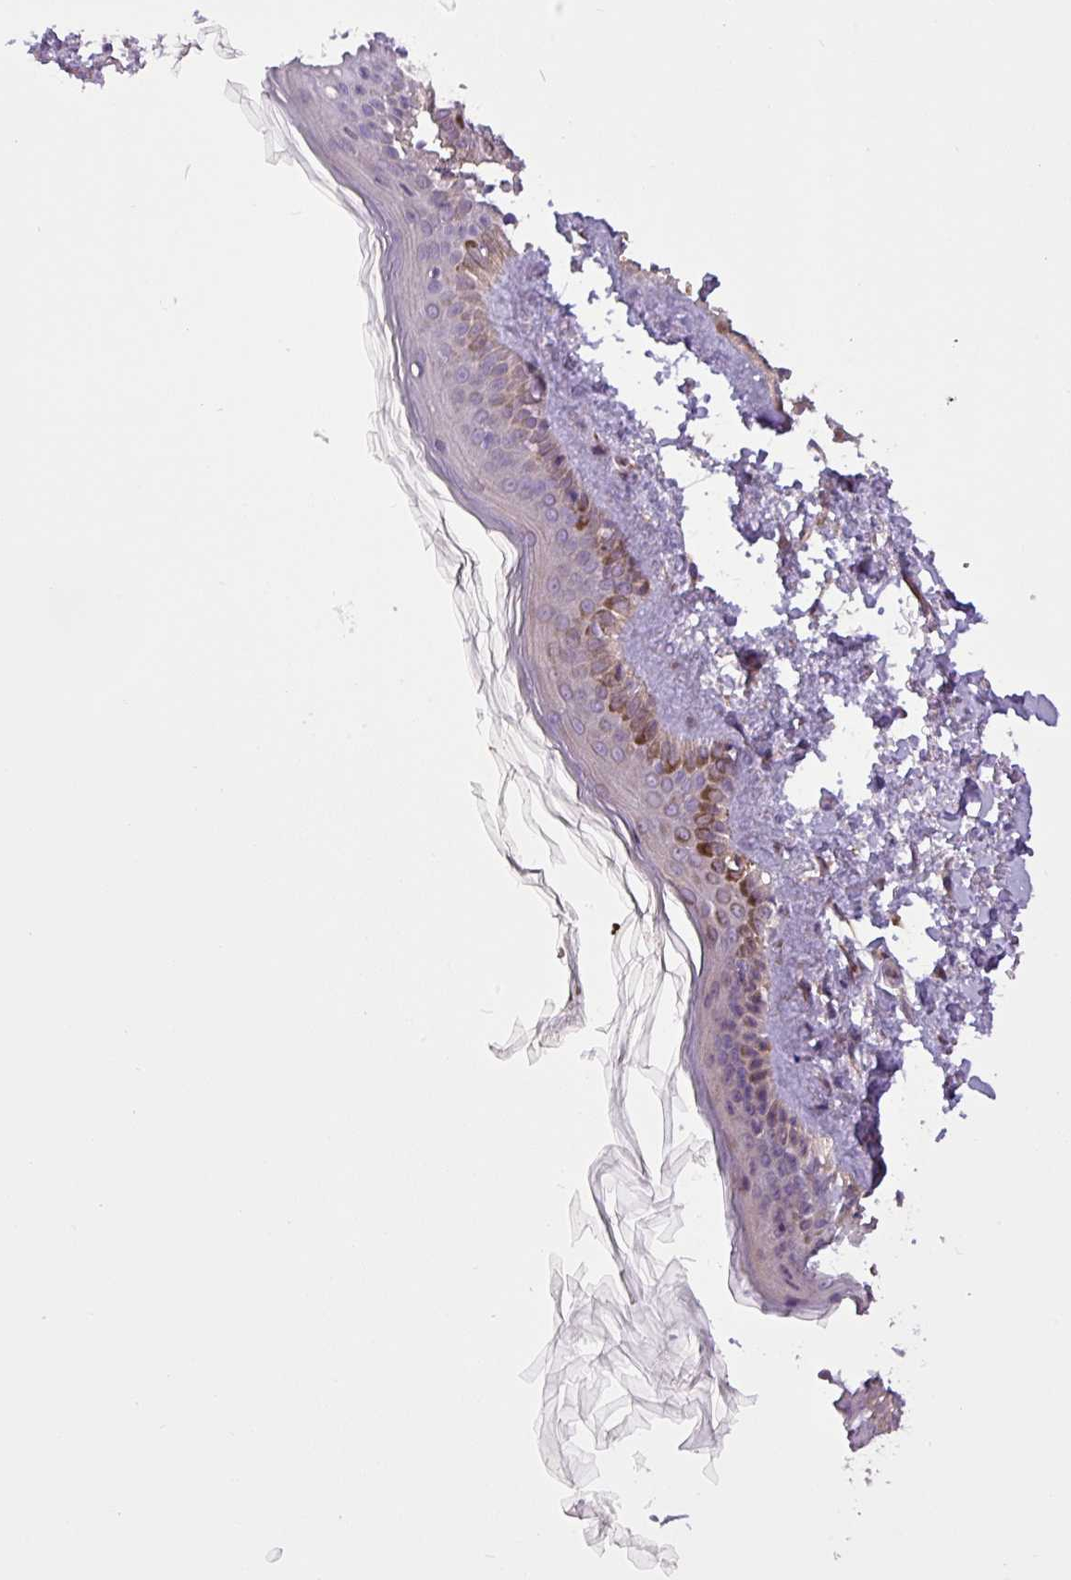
{"staining": {"intensity": "moderate", "quantity": ">75%", "location": "cytoplasmic/membranous"}, "tissue": "skin", "cell_type": "Fibroblasts", "image_type": "normal", "snomed": [{"axis": "morphology", "description": "Normal tissue, NOS"}, {"axis": "topography", "description": "Skin"}], "caption": "A brown stain labels moderate cytoplasmic/membranous staining of a protein in fibroblasts of benign human skin.", "gene": "MCTP2", "patient": {"sex": "female", "age": 58}}